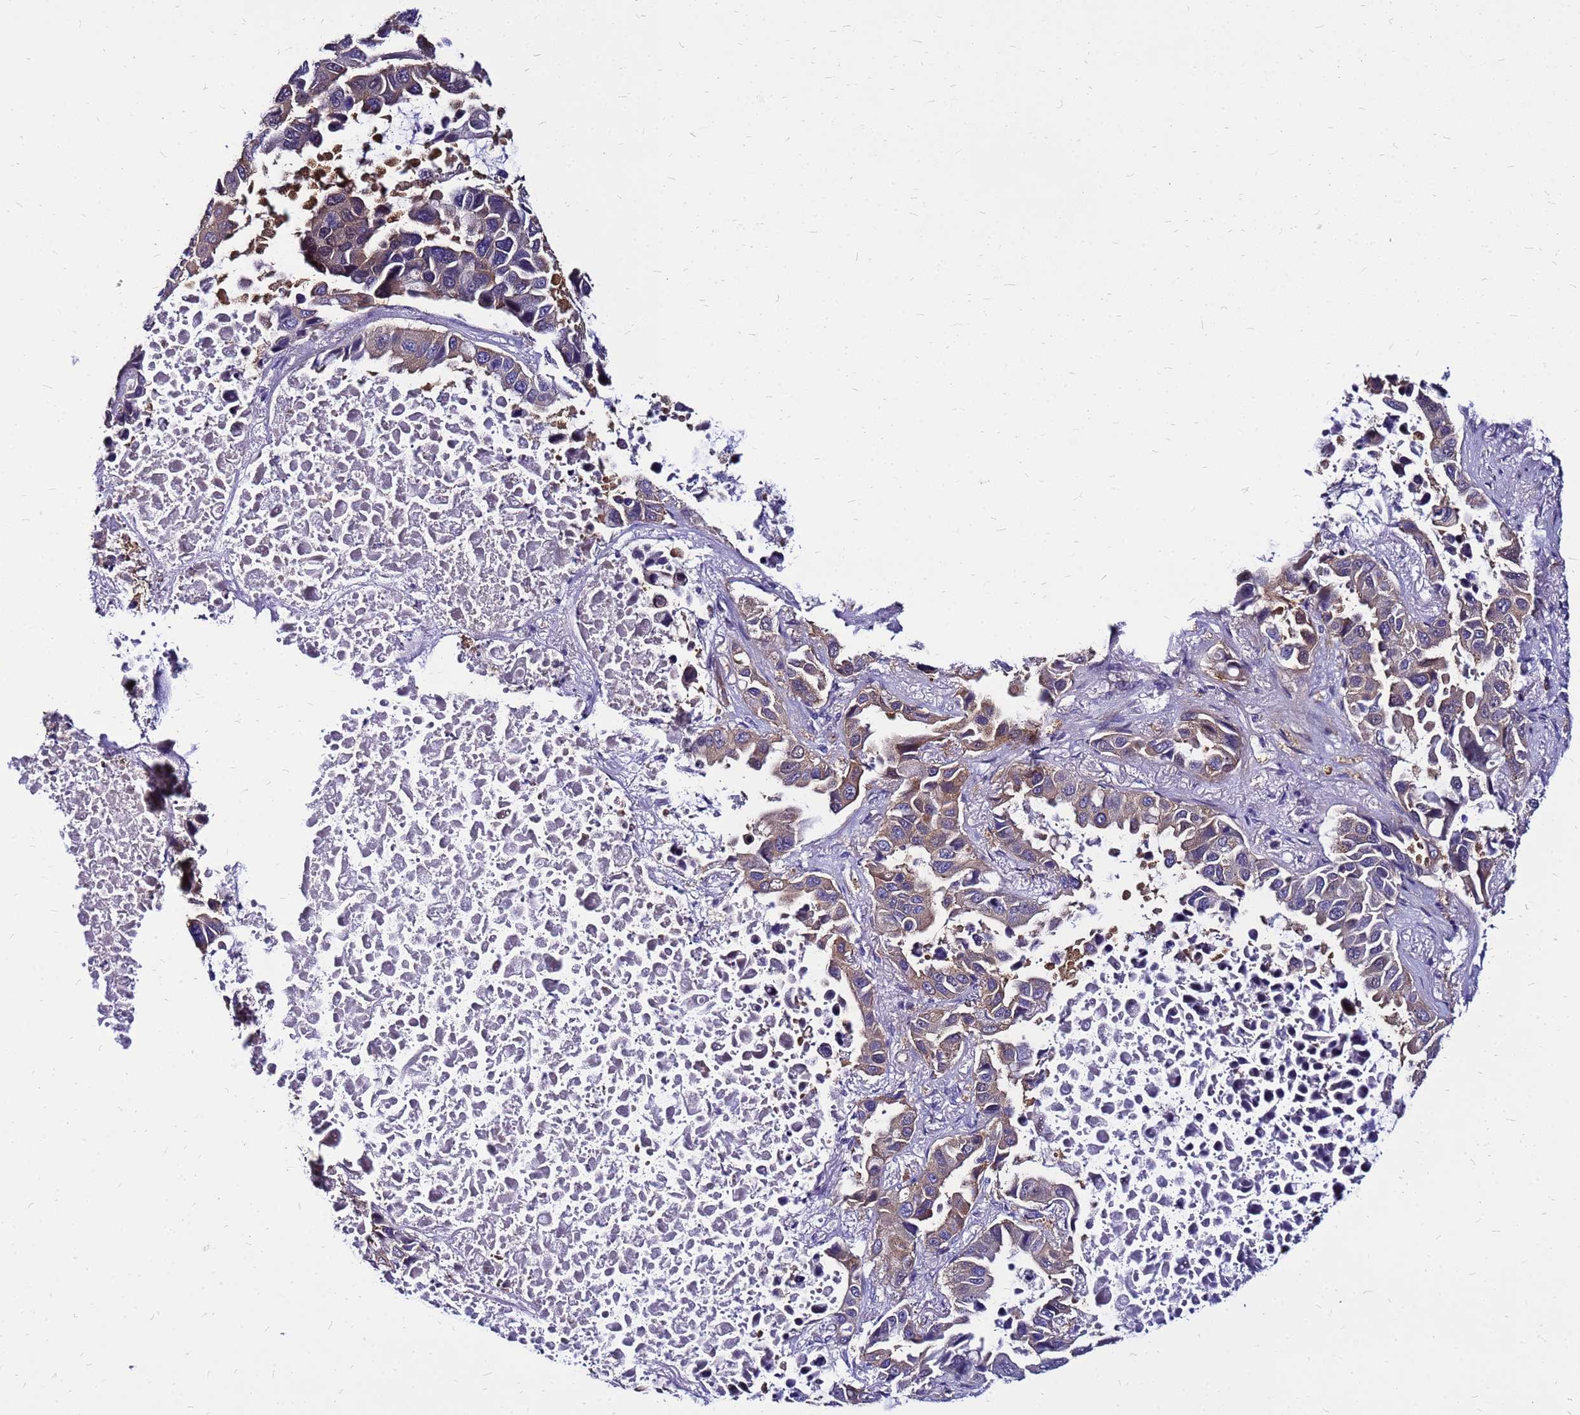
{"staining": {"intensity": "weak", "quantity": "25%-75%", "location": "cytoplasmic/membranous"}, "tissue": "lung cancer", "cell_type": "Tumor cells", "image_type": "cancer", "snomed": [{"axis": "morphology", "description": "Adenocarcinoma, NOS"}, {"axis": "topography", "description": "Lung"}], "caption": "A low amount of weak cytoplasmic/membranous expression is identified in about 25%-75% of tumor cells in lung adenocarcinoma tissue. Nuclei are stained in blue.", "gene": "ARHGEF5", "patient": {"sex": "male", "age": 64}}